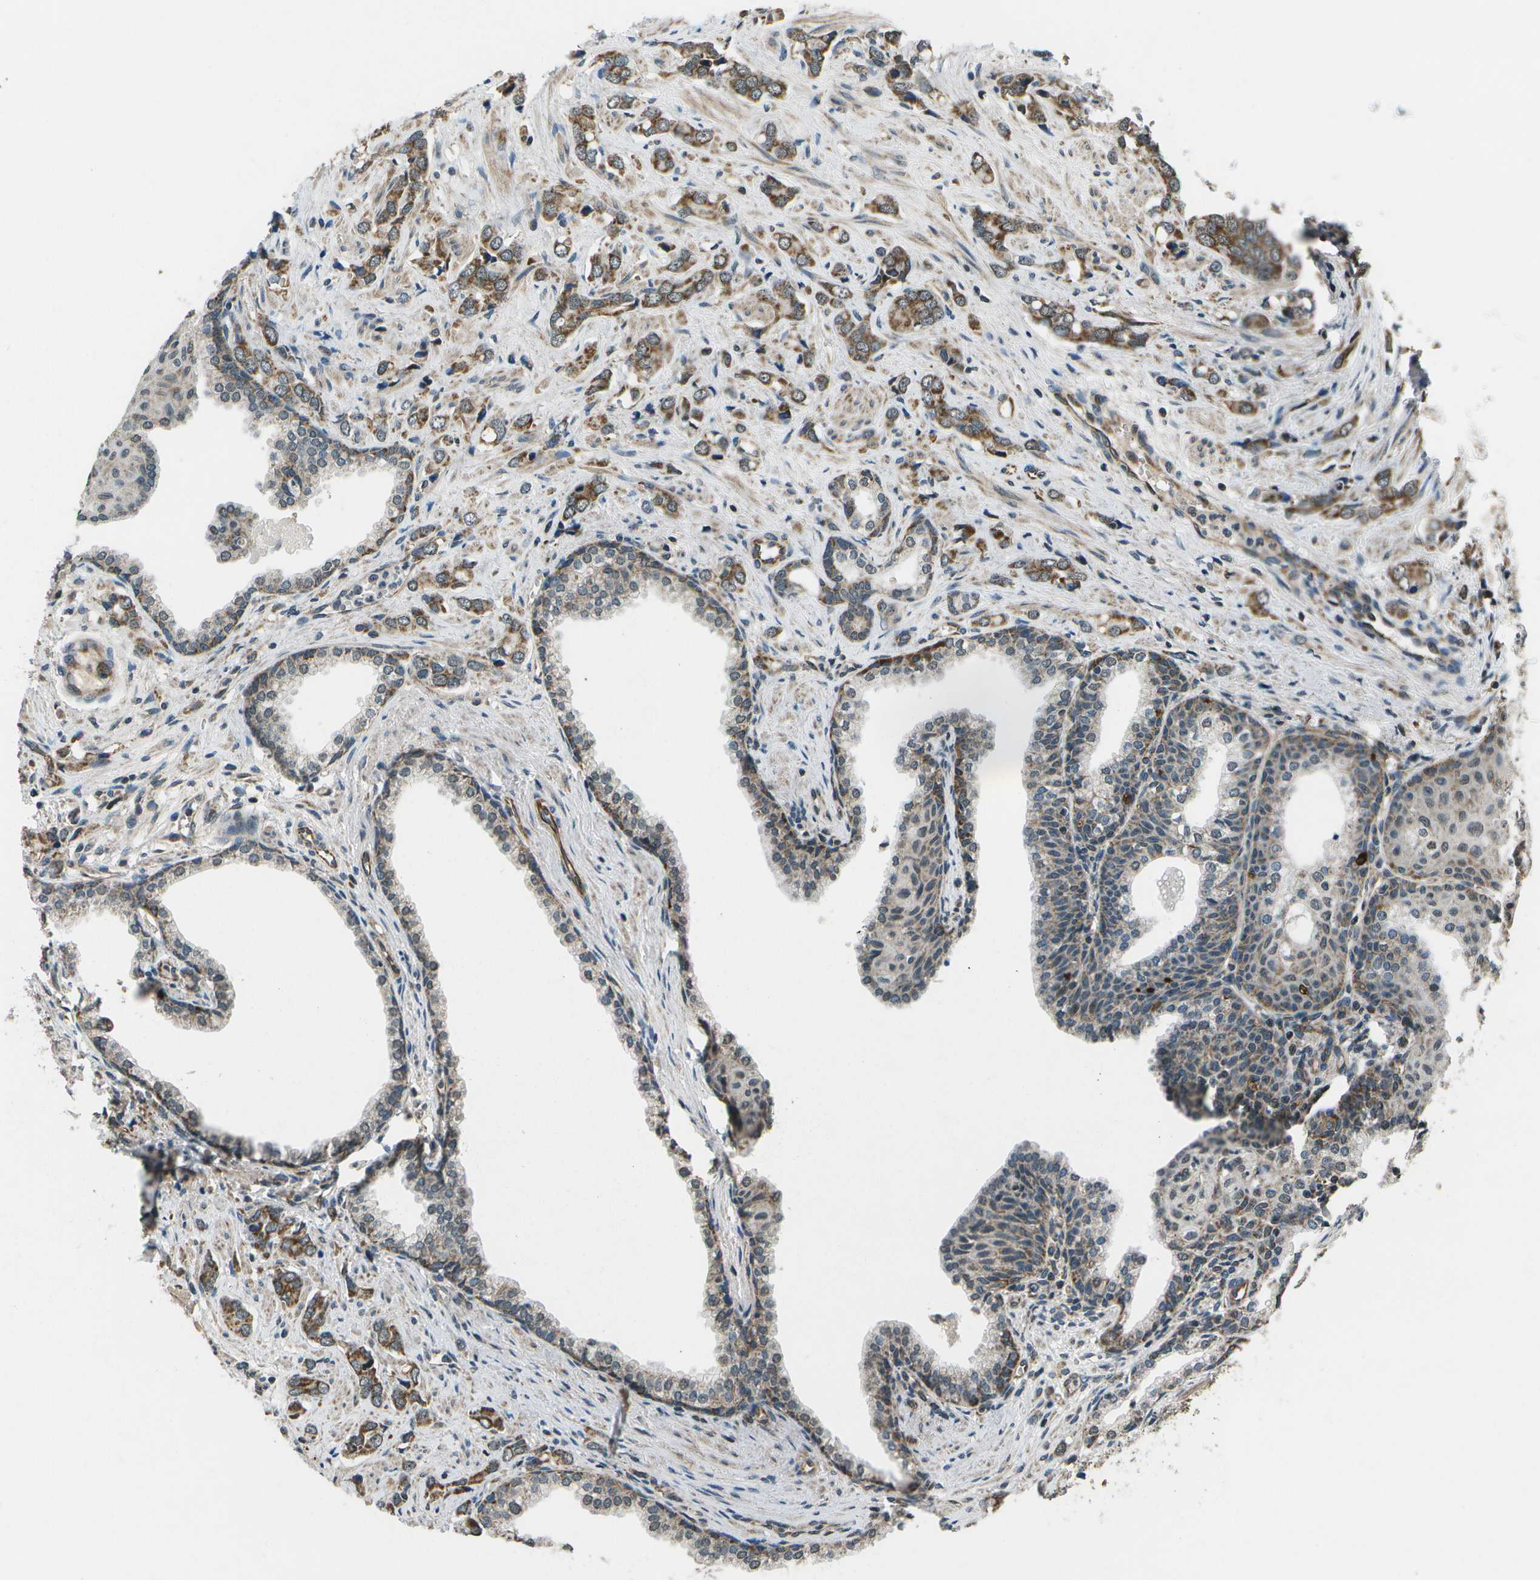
{"staining": {"intensity": "moderate", "quantity": ">75%", "location": "cytoplasmic/membranous"}, "tissue": "prostate cancer", "cell_type": "Tumor cells", "image_type": "cancer", "snomed": [{"axis": "morphology", "description": "Adenocarcinoma, High grade"}, {"axis": "topography", "description": "Prostate"}], "caption": "Immunohistochemical staining of prostate high-grade adenocarcinoma reveals medium levels of moderate cytoplasmic/membranous expression in approximately >75% of tumor cells.", "gene": "EIF2AK1", "patient": {"sex": "male", "age": 64}}